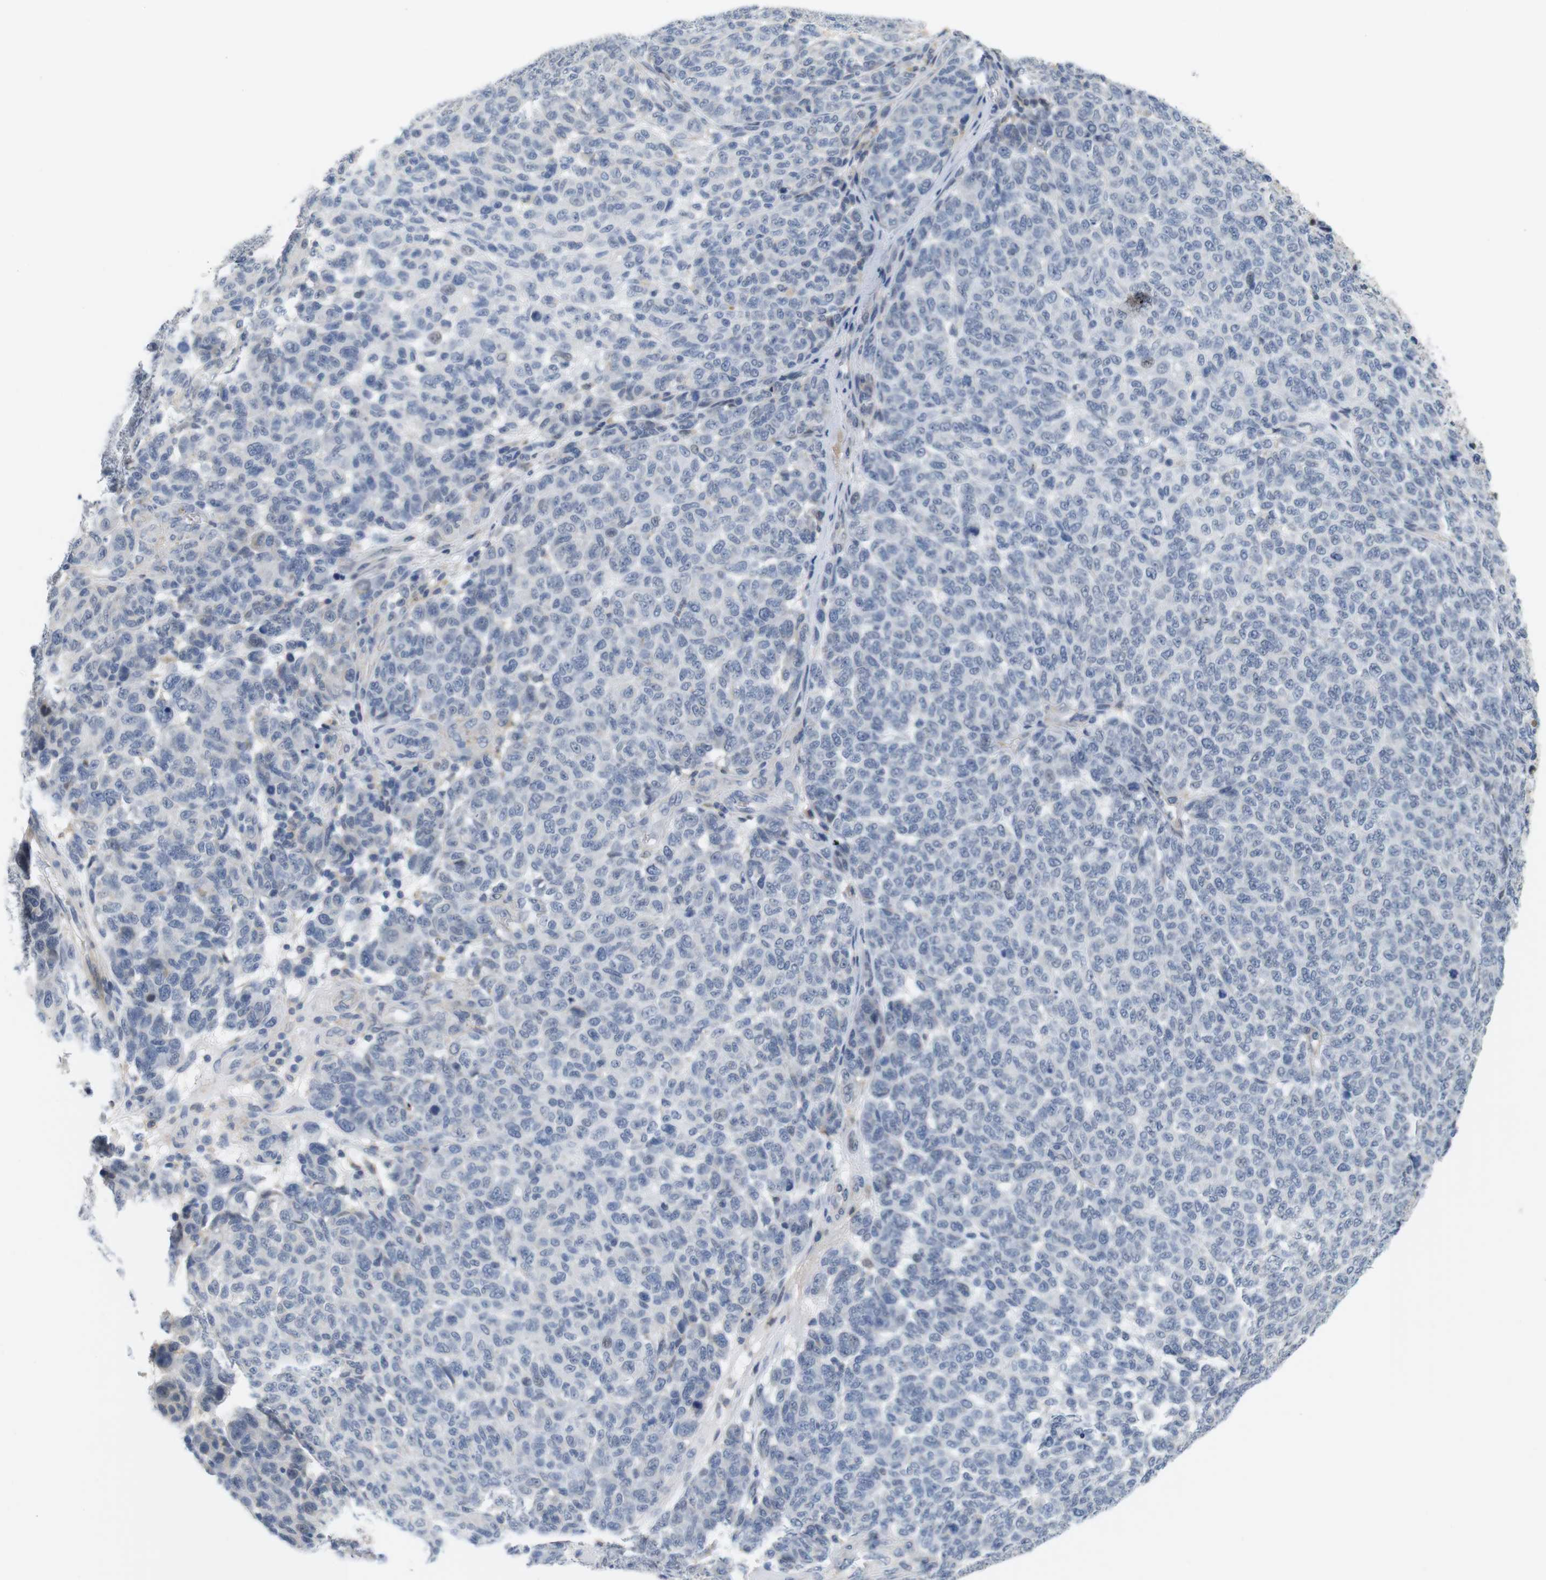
{"staining": {"intensity": "negative", "quantity": "none", "location": "none"}, "tissue": "melanoma", "cell_type": "Tumor cells", "image_type": "cancer", "snomed": [{"axis": "morphology", "description": "Malignant melanoma, NOS"}, {"axis": "topography", "description": "Skin"}], "caption": "Immunohistochemical staining of malignant melanoma reveals no significant staining in tumor cells. (DAB immunohistochemistry (IHC), high magnification).", "gene": "OTOF", "patient": {"sex": "male", "age": 59}}